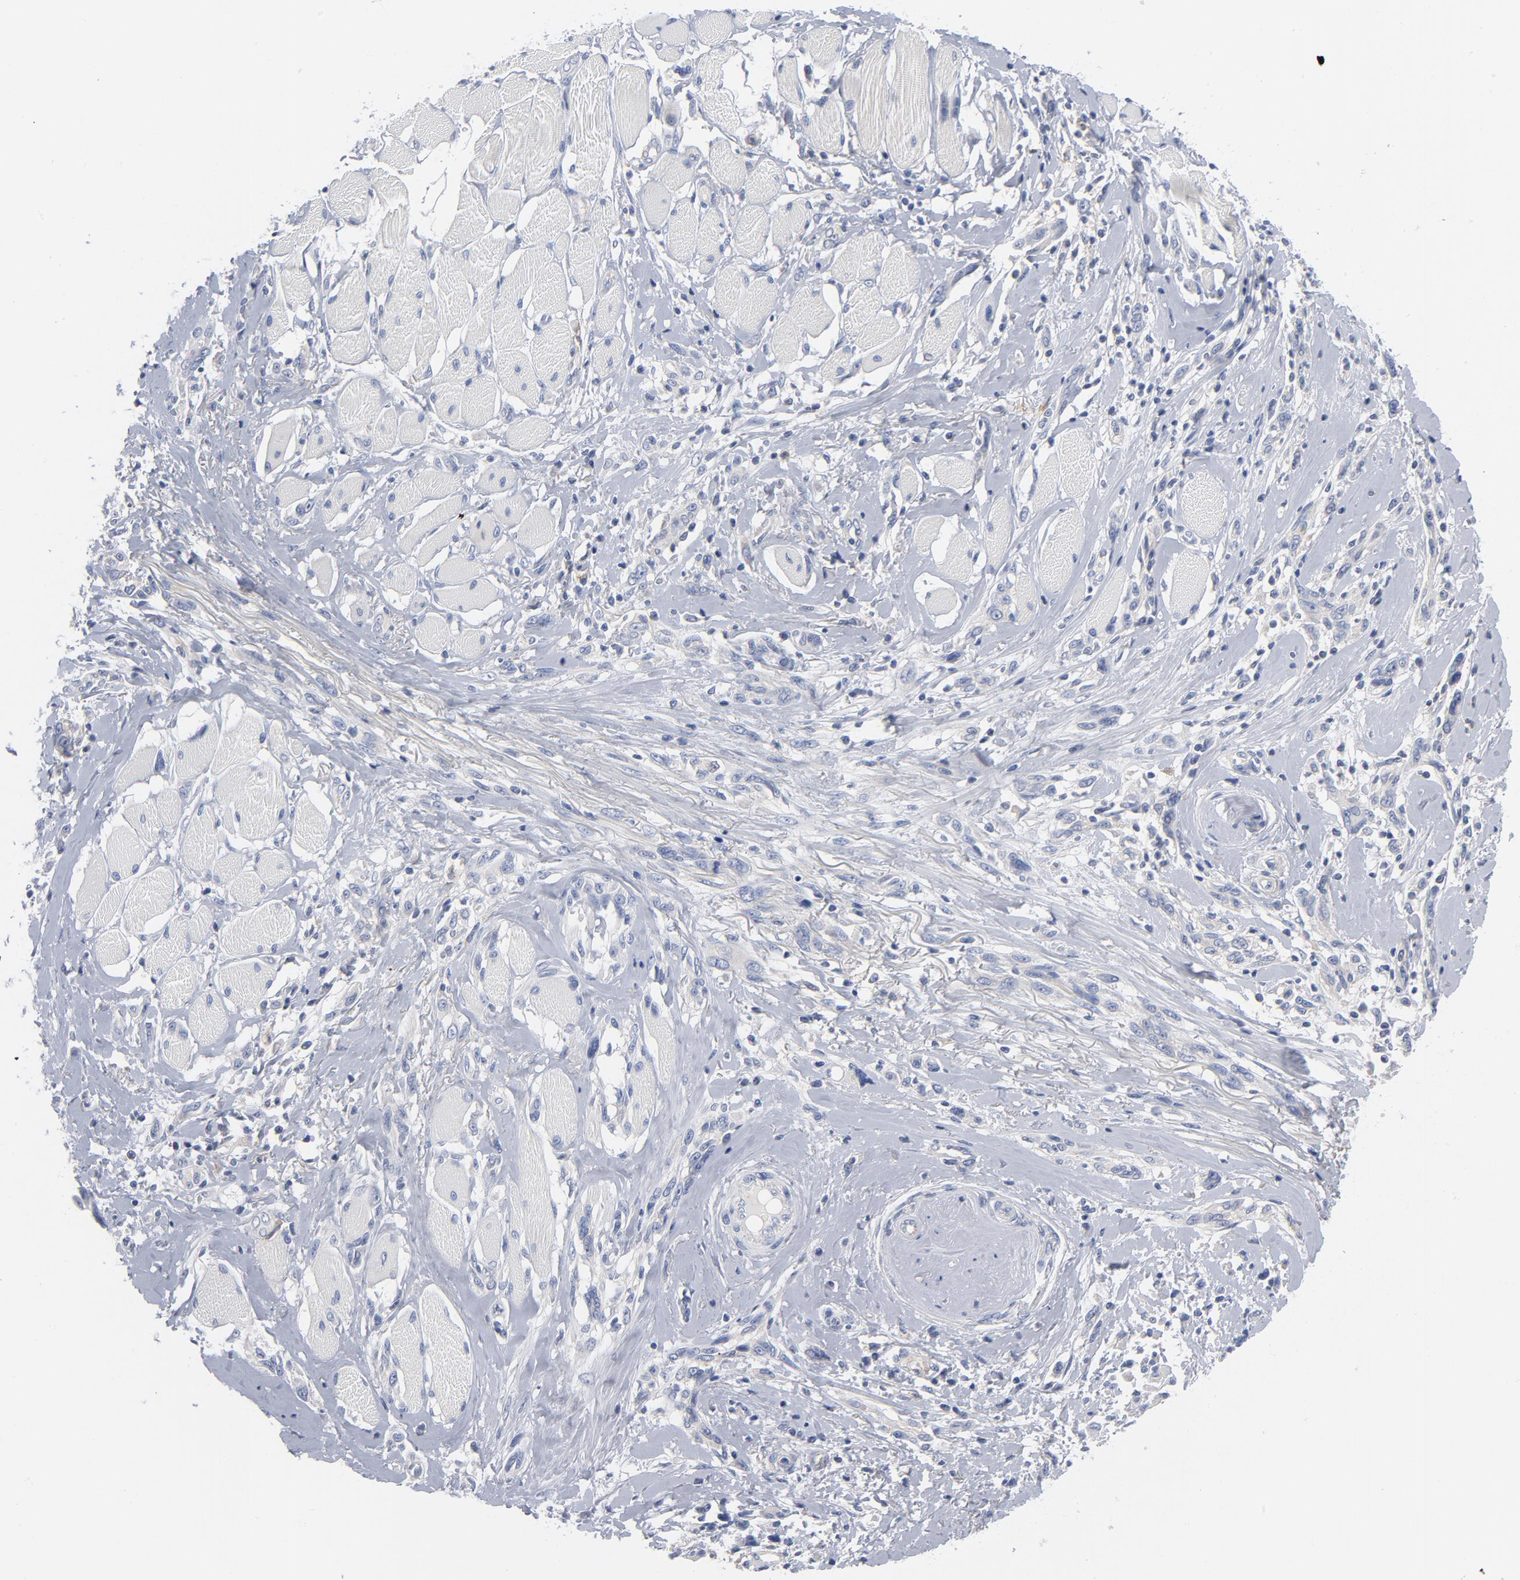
{"staining": {"intensity": "weak", "quantity": "<25%", "location": "cytoplasmic/membranous"}, "tissue": "melanoma", "cell_type": "Tumor cells", "image_type": "cancer", "snomed": [{"axis": "morphology", "description": "Malignant melanoma, NOS"}, {"axis": "topography", "description": "Skin"}], "caption": "Immunohistochemistry photomicrograph of neoplastic tissue: human melanoma stained with DAB (3,3'-diaminobenzidine) displays no significant protein positivity in tumor cells.", "gene": "CD86", "patient": {"sex": "male", "age": 91}}